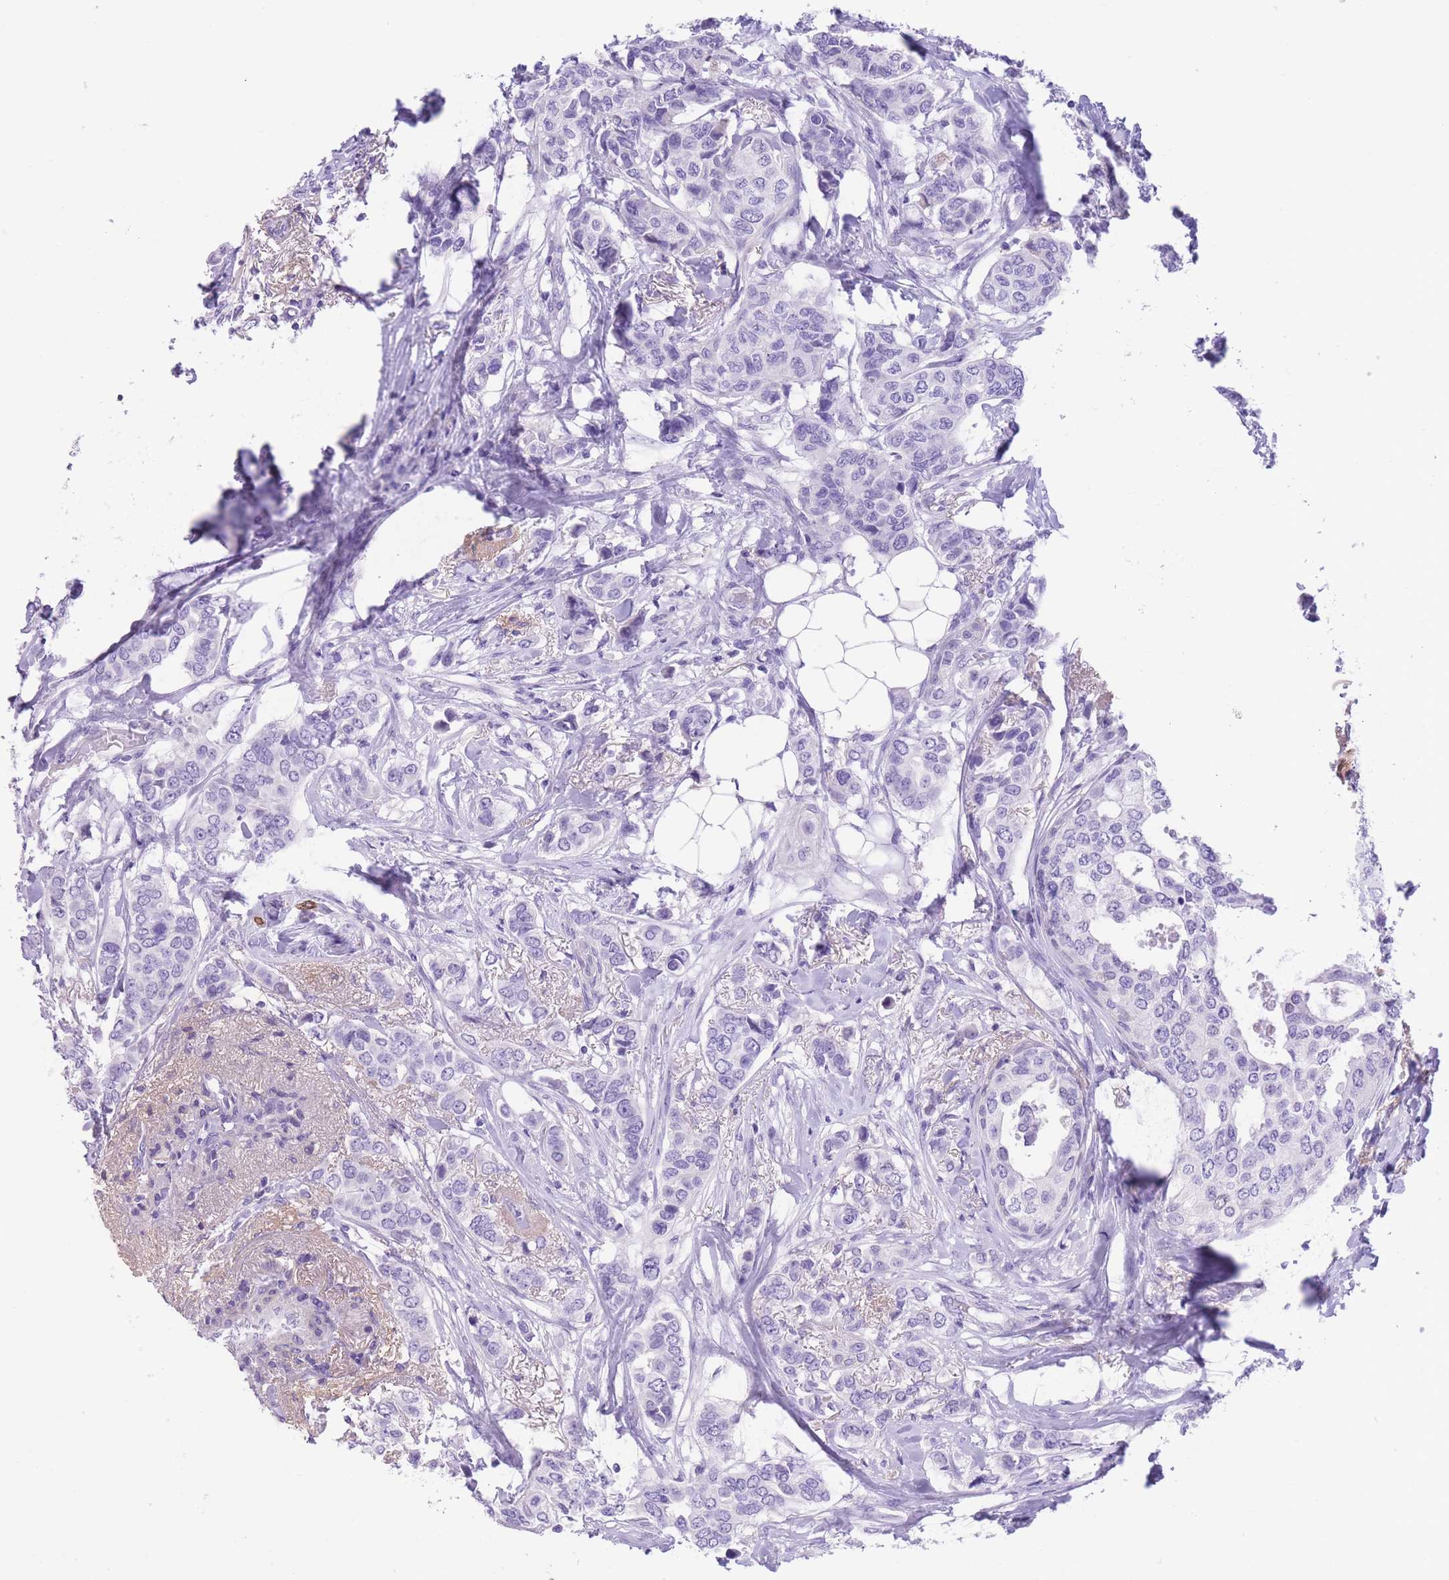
{"staining": {"intensity": "negative", "quantity": "none", "location": "none"}, "tissue": "breast cancer", "cell_type": "Tumor cells", "image_type": "cancer", "snomed": [{"axis": "morphology", "description": "Lobular carcinoma"}, {"axis": "topography", "description": "Breast"}], "caption": "The micrograph reveals no staining of tumor cells in lobular carcinoma (breast).", "gene": "RAI2", "patient": {"sex": "female", "age": 51}}